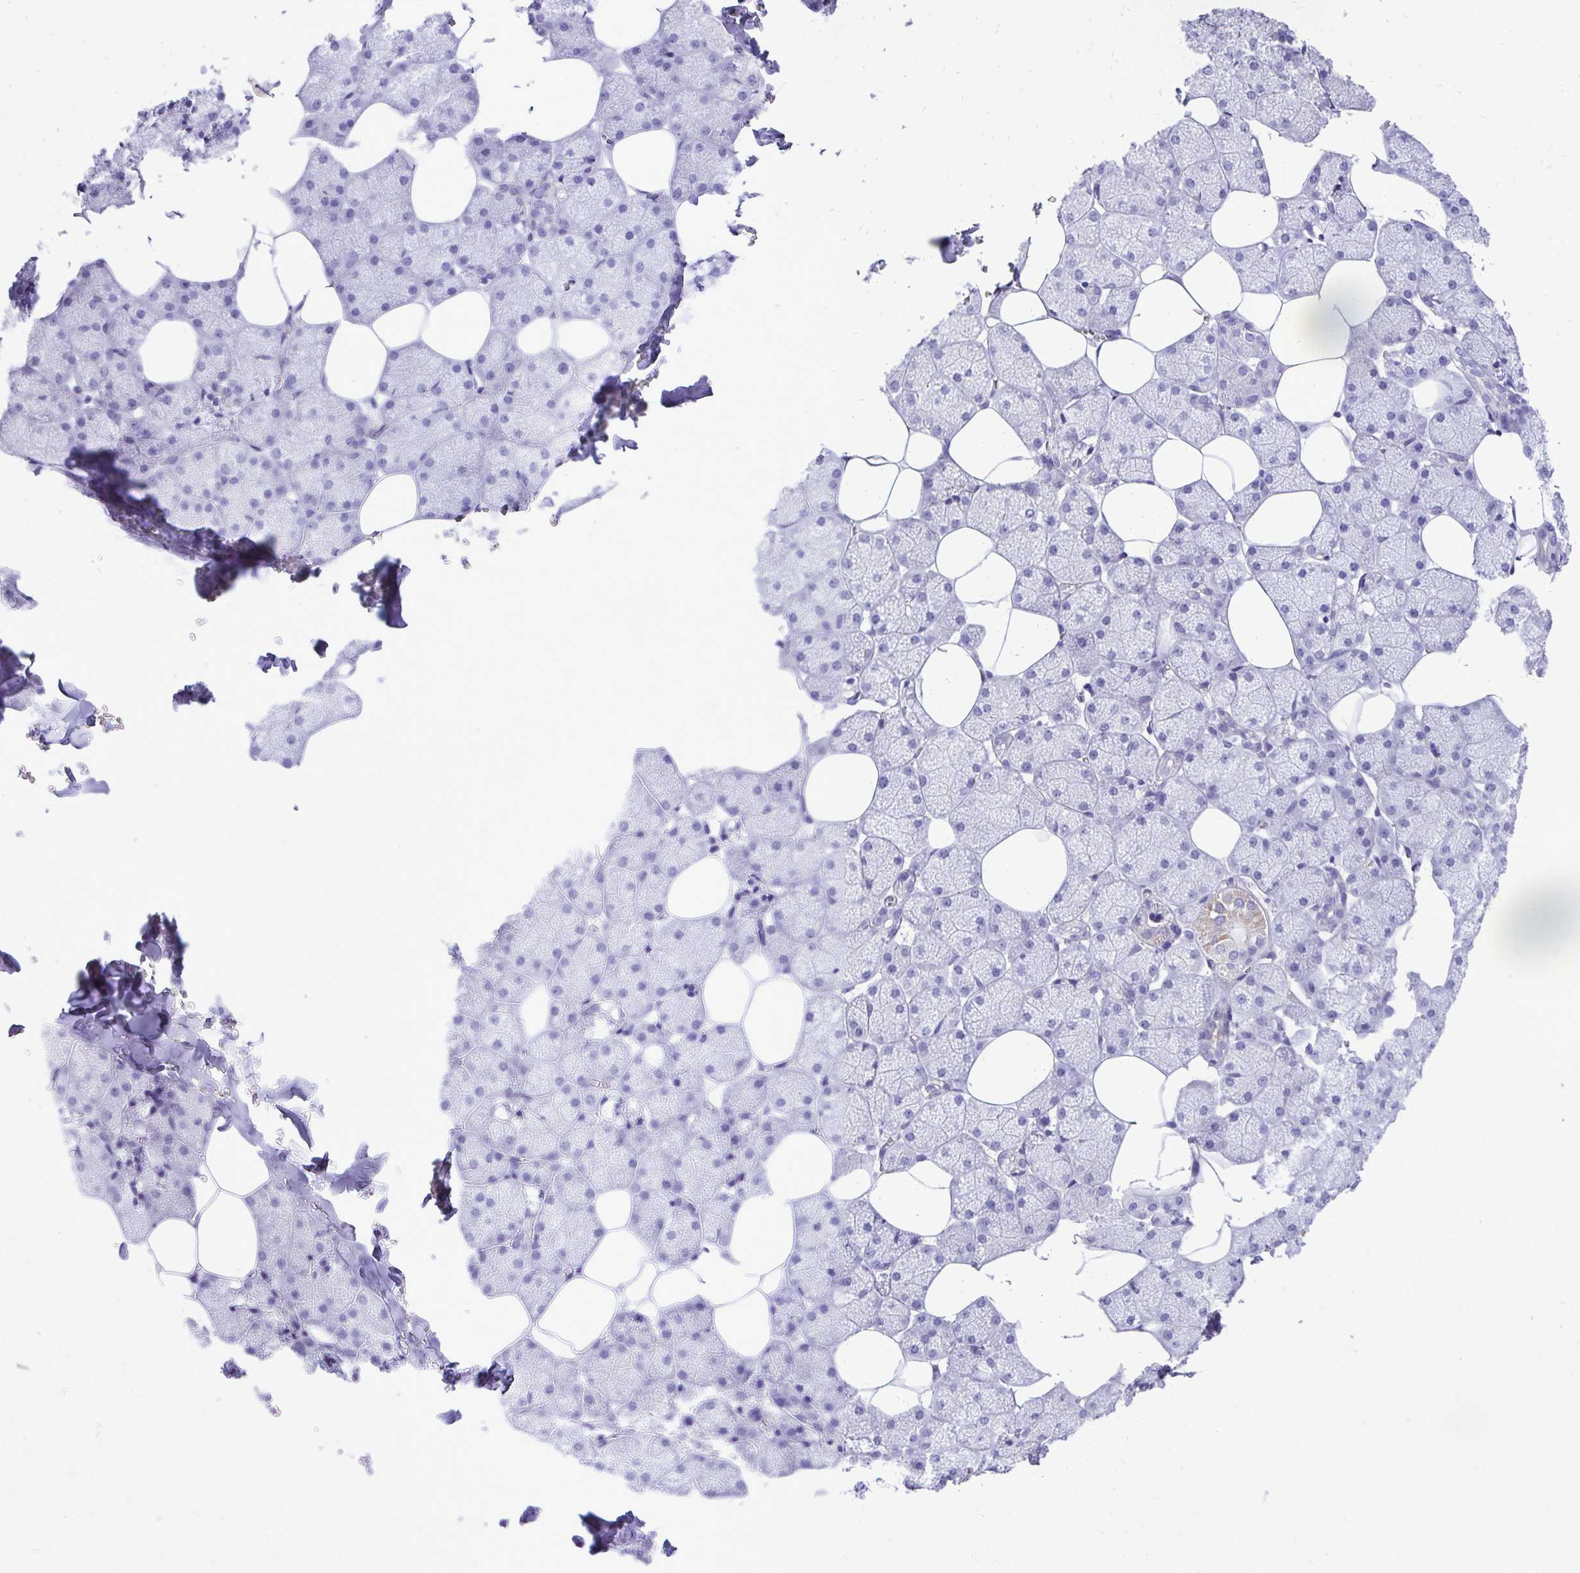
{"staining": {"intensity": "negative", "quantity": "none", "location": "none"}, "tissue": "salivary gland", "cell_type": "Glandular cells", "image_type": "normal", "snomed": [{"axis": "morphology", "description": "Normal tissue, NOS"}, {"axis": "topography", "description": "Salivary gland"}, {"axis": "topography", "description": "Peripheral nerve tissue"}], "caption": "Glandular cells show no significant expression in normal salivary gland. The staining was performed using DAB (3,3'-diaminobenzidine) to visualize the protein expression in brown, while the nuclei were stained in blue with hematoxylin (Magnification: 20x).", "gene": "PELI3", "patient": {"sex": "male", "age": 38}}